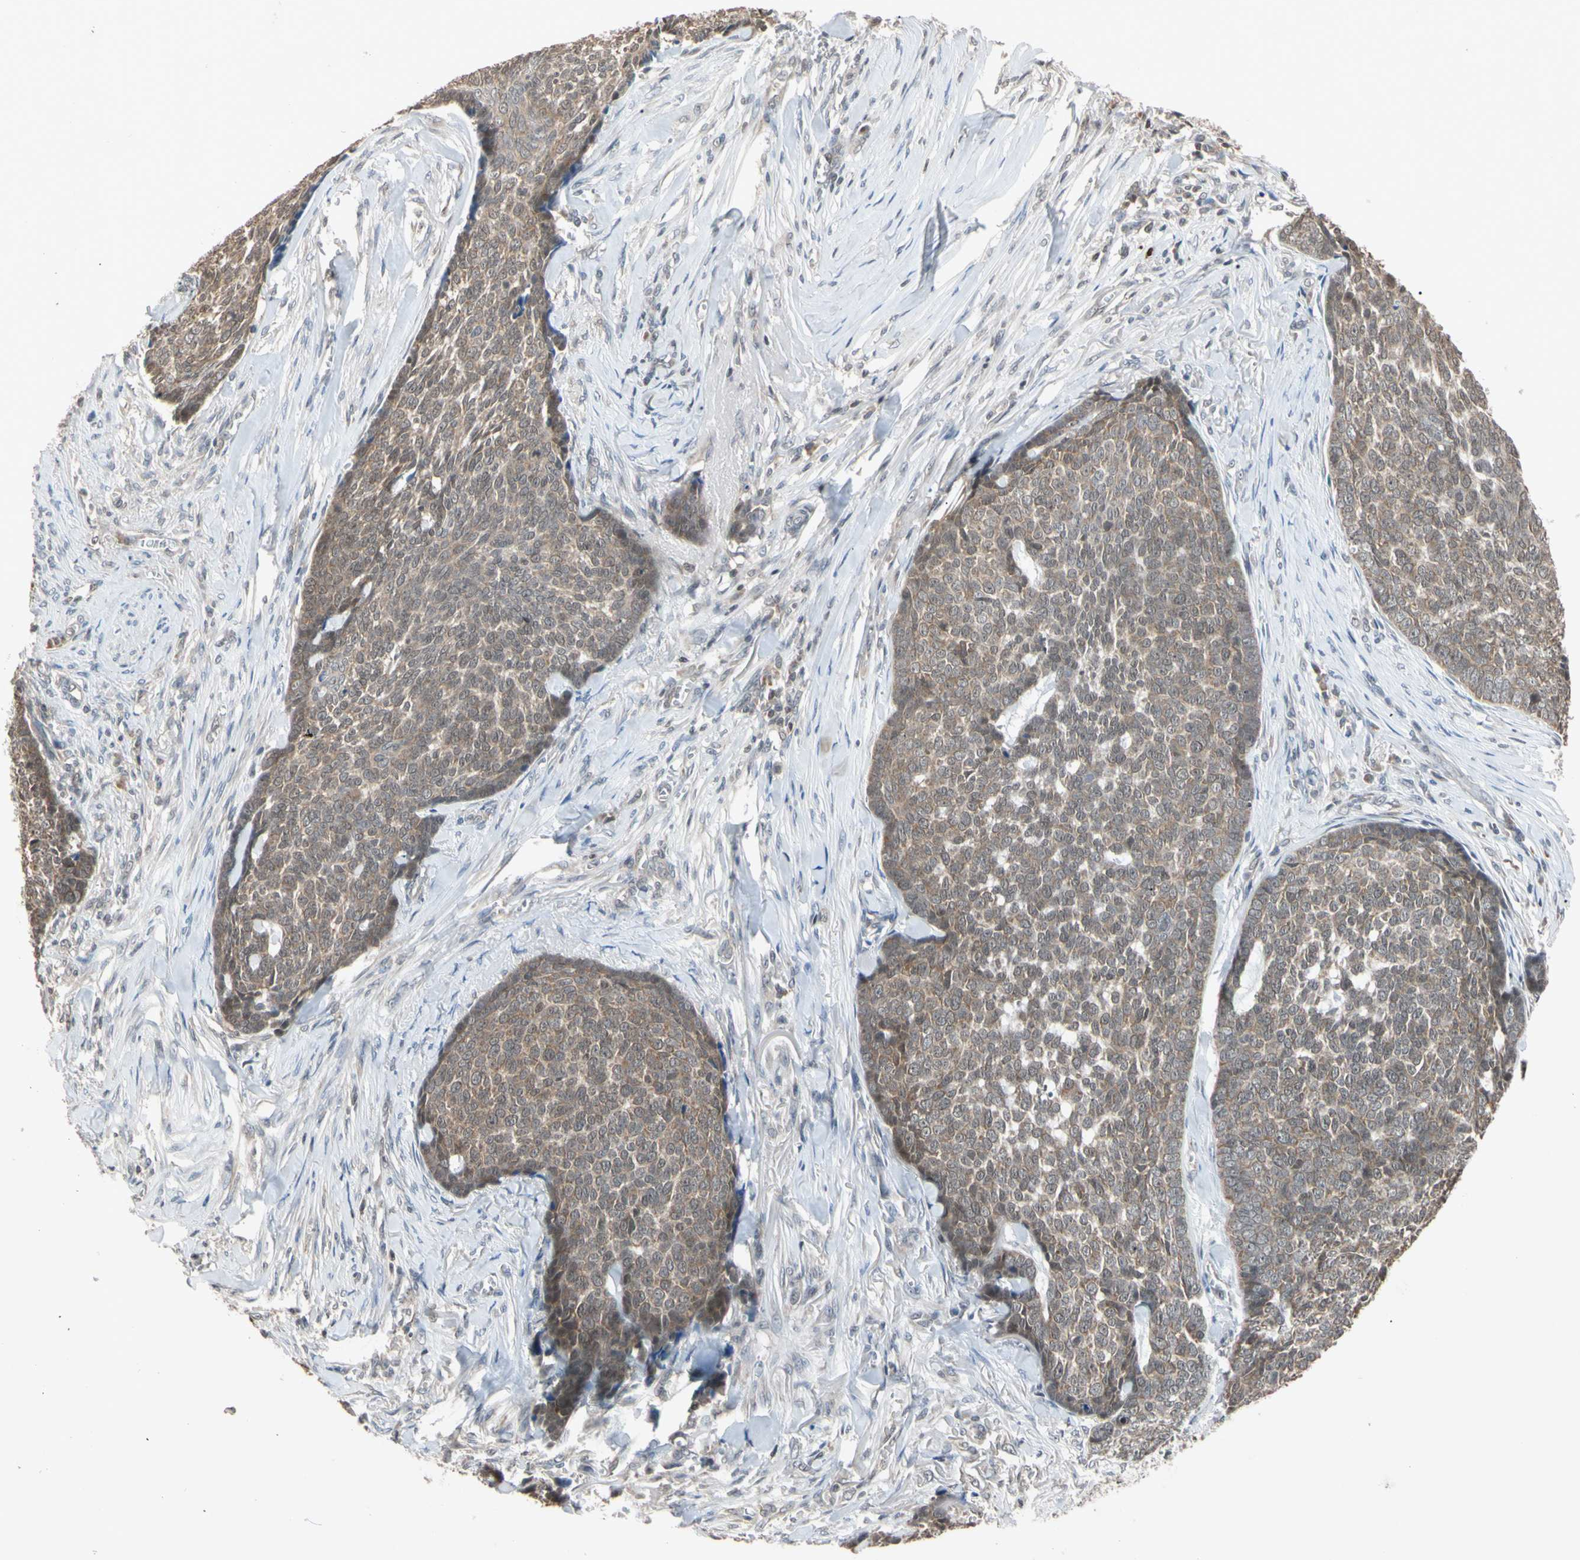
{"staining": {"intensity": "weak", "quantity": ">75%", "location": "cytoplasmic/membranous"}, "tissue": "skin cancer", "cell_type": "Tumor cells", "image_type": "cancer", "snomed": [{"axis": "morphology", "description": "Basal cell carcinoma"}, {"axis": "topography", "description": "Skin"}], "caption": "About >75% of tumor cells in human skin basal cell carcinoma exhibit weak cytoplasmic/membranous protein expression as visualized by brown immunohistochemical staining.", "gene": "UBE2I", "patient": {"sex": "male", "age": 84}}